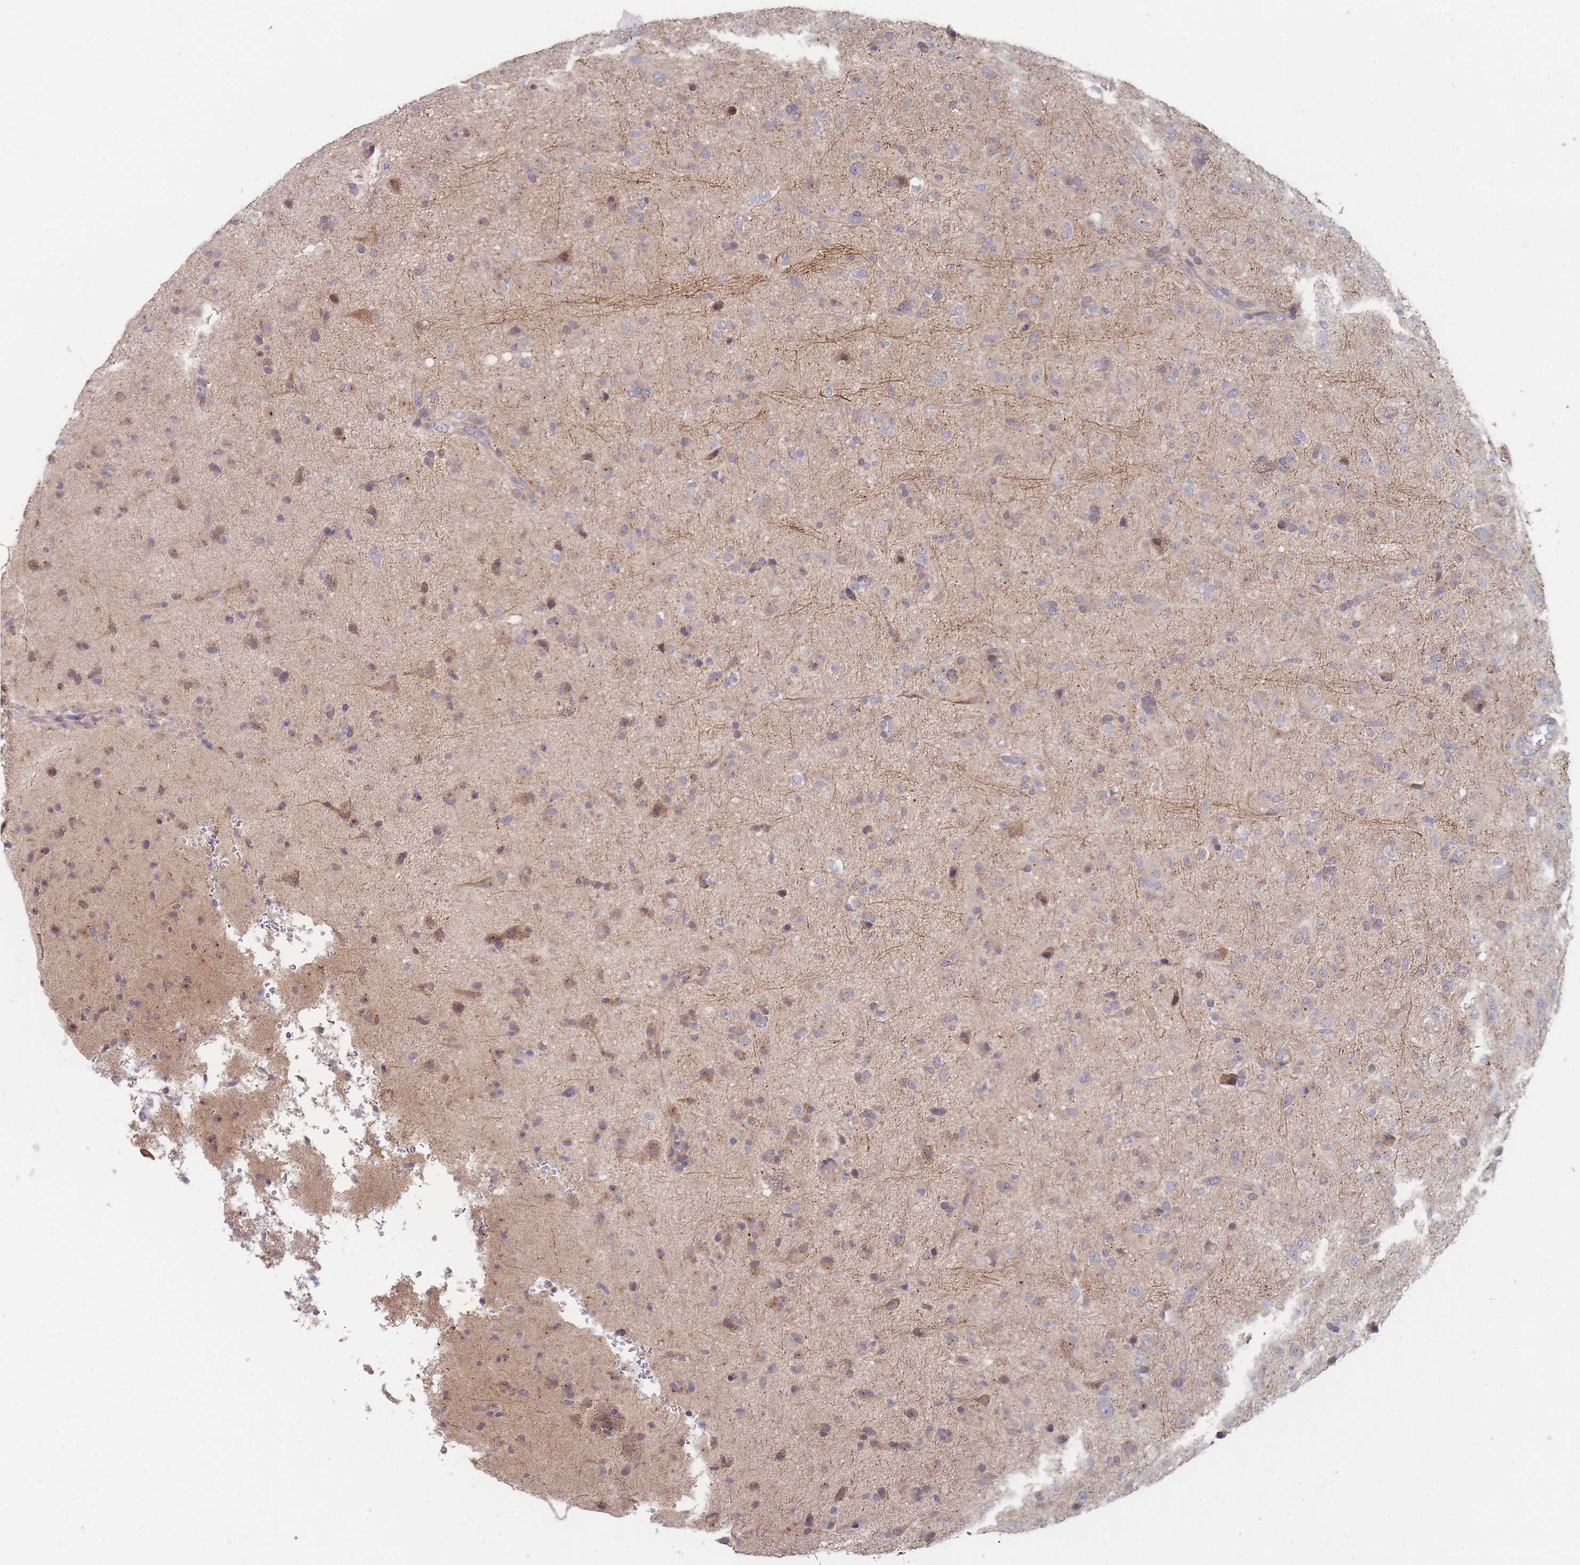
{"staining": {"intensity": "weak", "quantity": "<25%", "location": "cytoplasmic/membranous"}, "tissue": "glioma", "cell_type": "Tumor cells", "image_type": "cancer", "snomed": [{"axis": "morphology", "description": "Glioma, malignant, Low grade"}, {"axis": "topography", "description": "Brain"}], "caption": "The histopathology image displays no significant staining in tumor cells of malignant low-grade glioma.", "gene": "SLC35F5", "patient": {"sex": "male", "age": 65}}